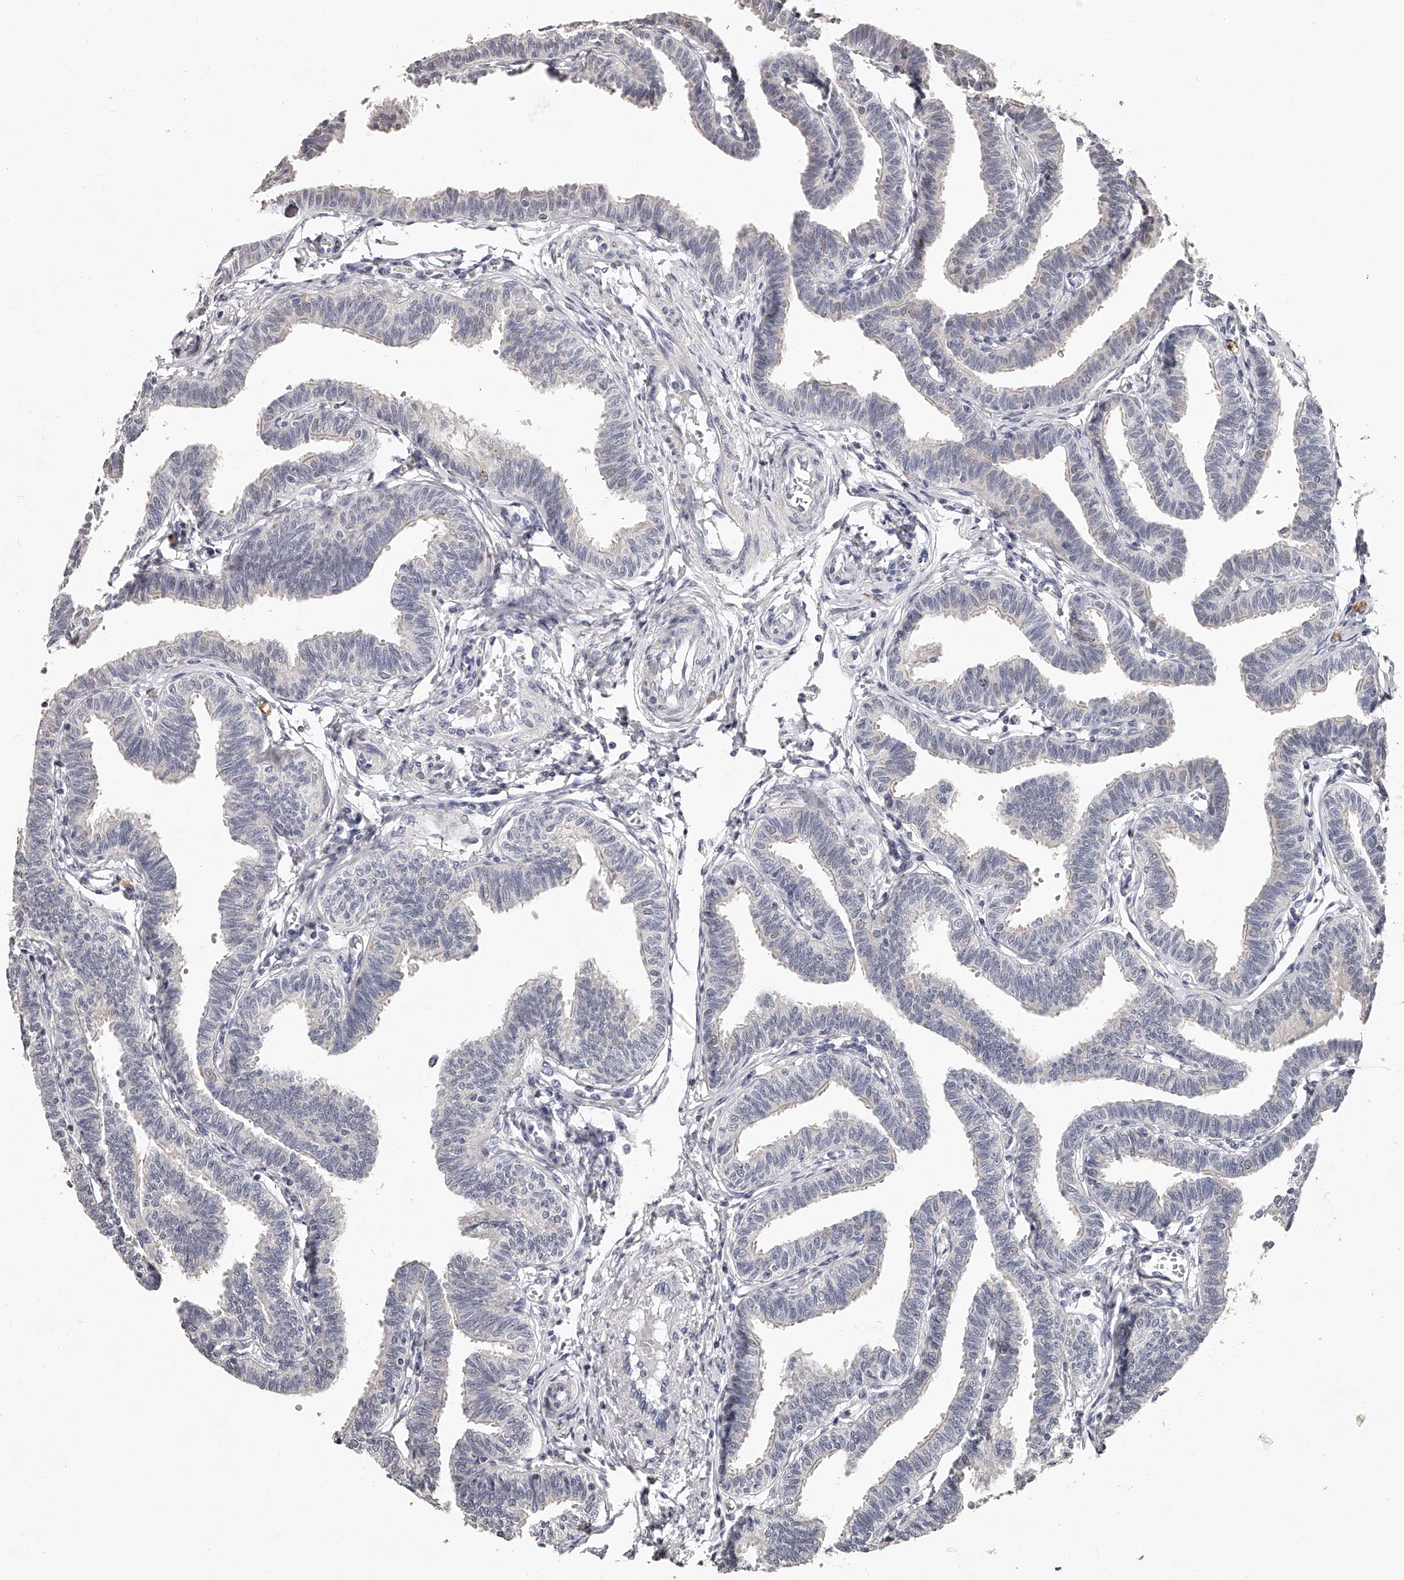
{"staining": {"intensity": "negative", "quantity": "none", "location": "none"}, "tissue": "fallopian tube", "cell_type": "Glandular cells", "image_type": "normal", "snomed": [{"axis": "morphology", "description": "Normal tissue, NOS"}, {"axis": "topography", "description": "Fallopian tube"}, {"axis": "topography", "description": "Ovary"}], "caption": "Immunohistochemistry (IHC) image of normal fallopian tube: human fallopian tube stained with DAB (3,3'-diaminobenzidine) reveals no significant protein positivity in glandular cells.", "gene": "NT5DC1", "patient": {"sex": "female", "age": 23}}